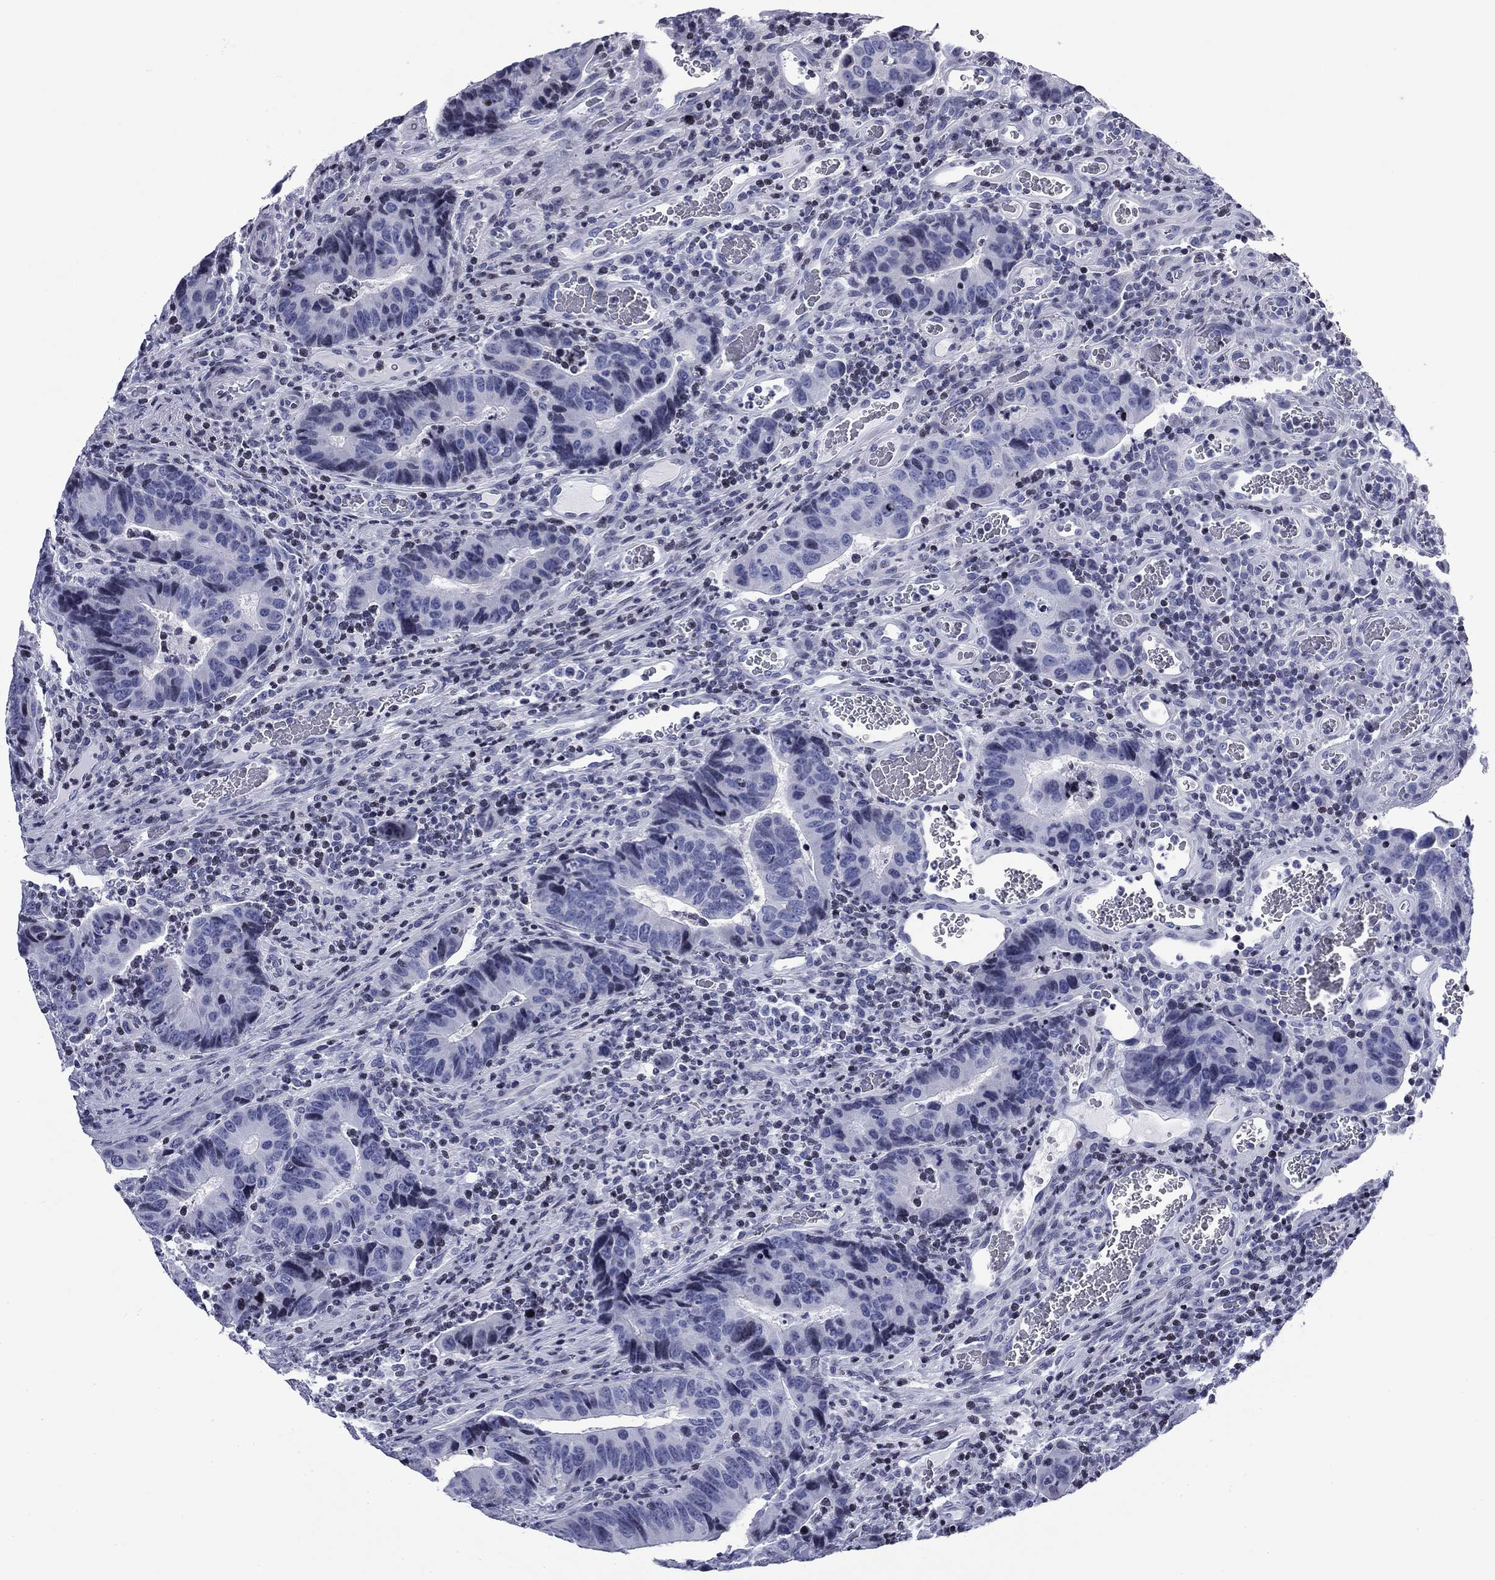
{"staining": {"intensity": "negative", "quantity": "none", "location": "none"}, "tissue": "colorectal cancer", "cell_type": "Tumor cells", "image_type": "cancer", "snomed": [{"axis": "morphology", "description": "Adenocarcinoma, NOS"}, {"axis": "topography", "description": "Colon"}], "caption": "The micrograph exhibits no staining of tumor cells in colorectal adenocarcinoma.", "gene": "CCDC144A", "patient": {"sex": "female", "age": 56}}